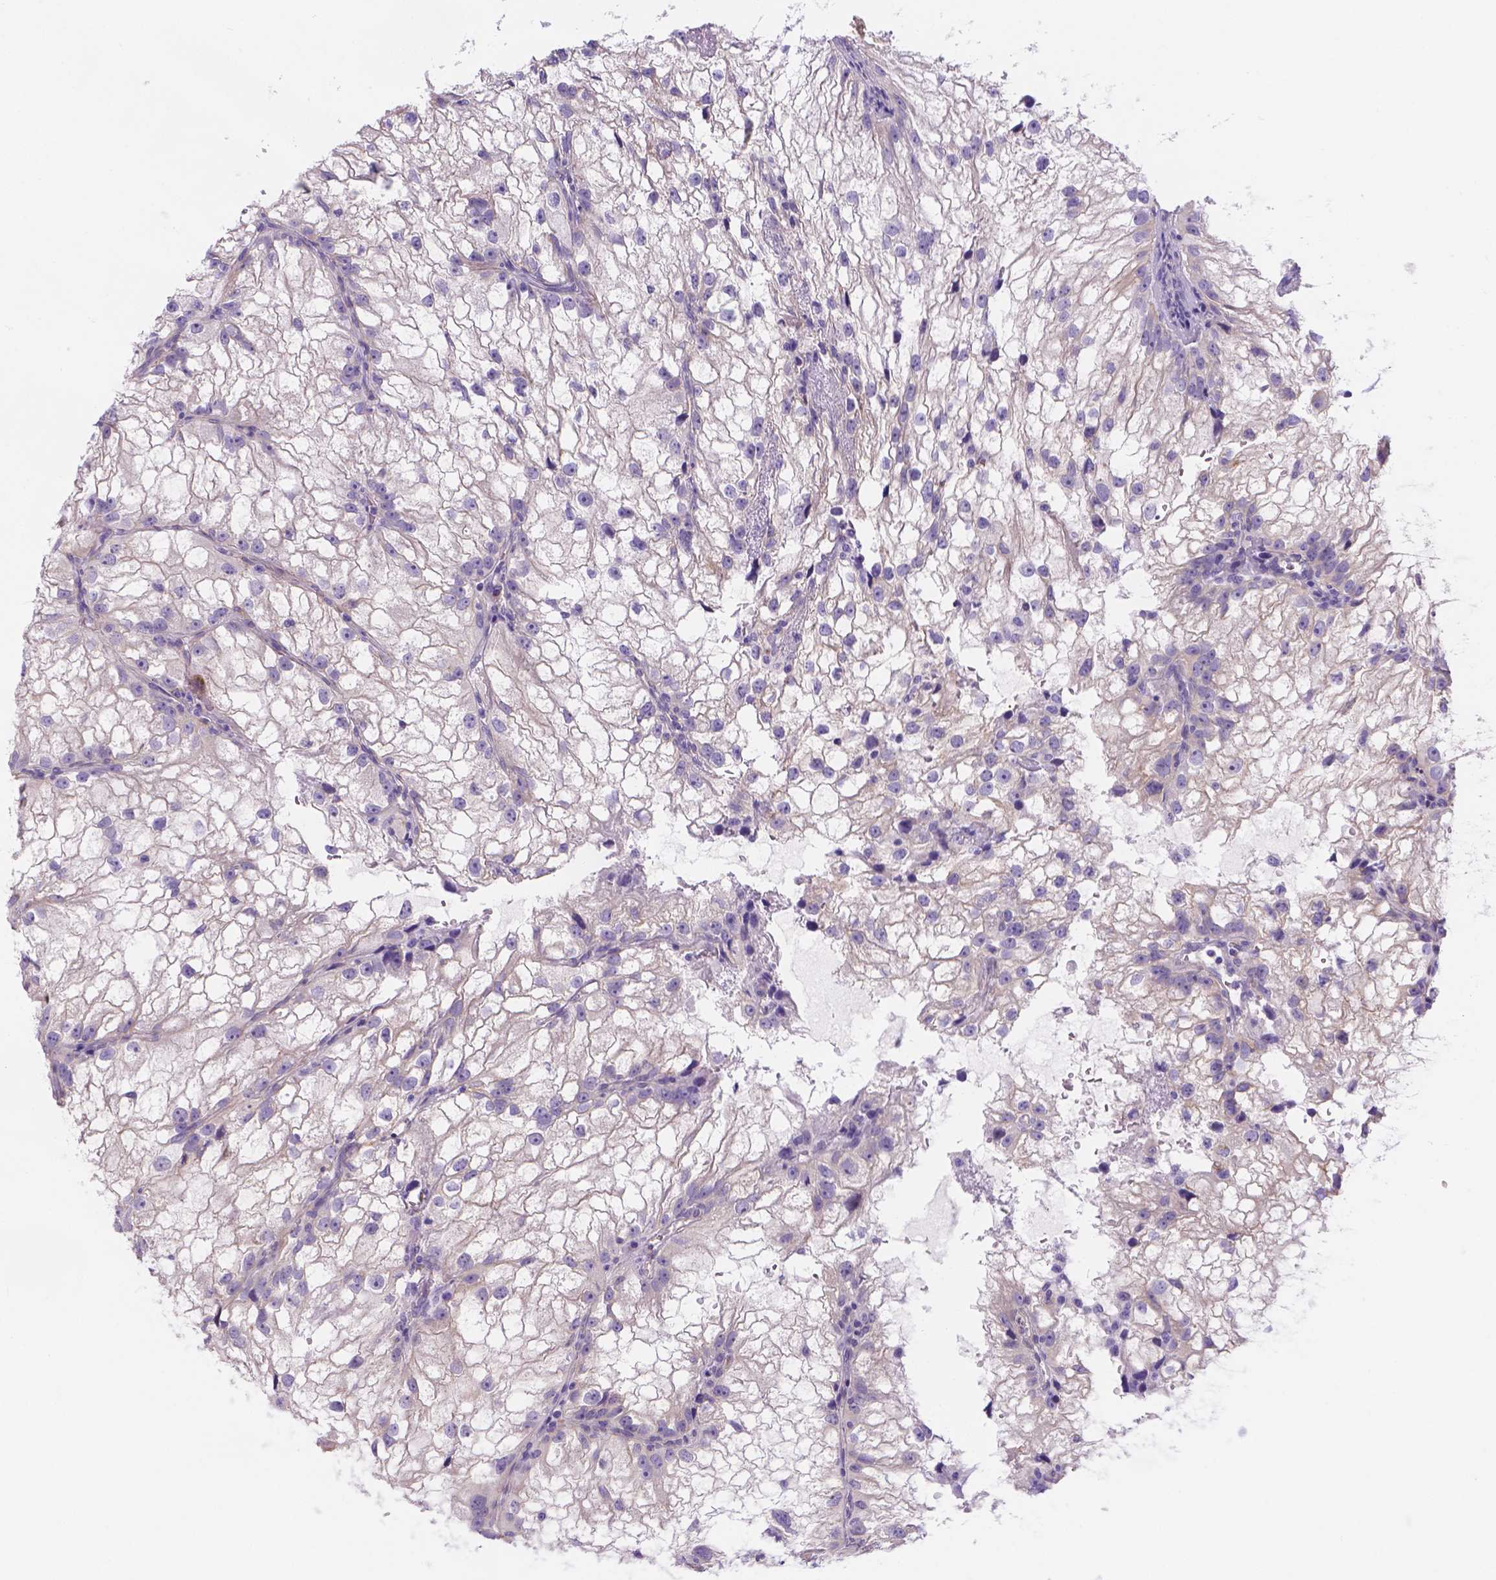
{"staining": {"intensity": "negative", "quantity": "none", "location": "none"}, "tissue": "renal cancer", "cell_type": "Tumor cells", "image_type": "cancer", "snomed": [{"axis": "morphology", "description": "Adenocarcinoma, NOS"}, {"axis": "topography", "description": "Kidney"}], "caption": "This is a image of immunohistochemistry (IHC) staining of adenocarcinoma (renal), which shows no staining in tumor cells.", "gene": "SLC40A1", "patient": {"sex": "male", "age": 59}}